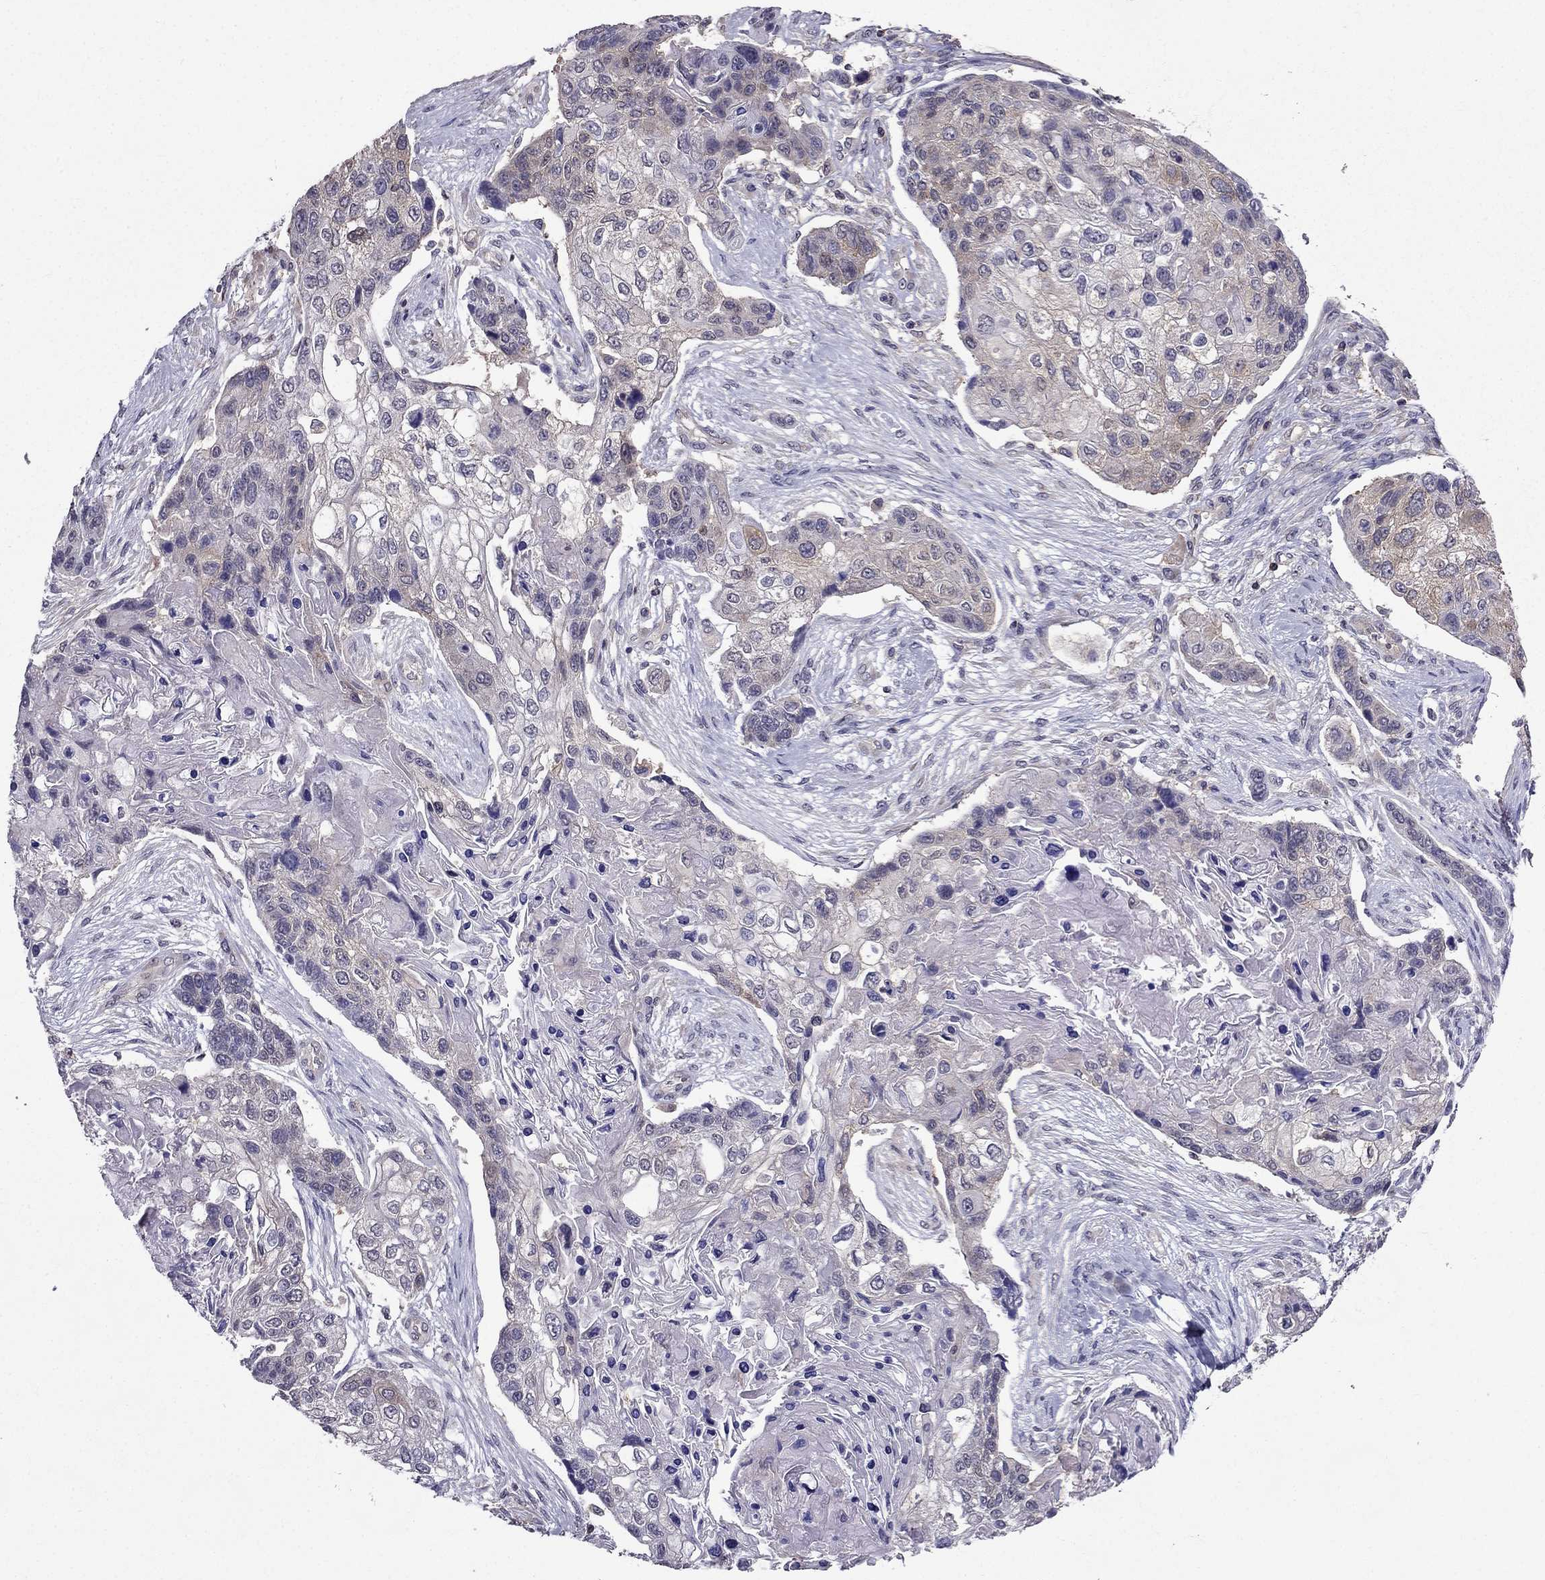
{"staining": {"intensity": "negative", "quantity": "none", "location": "none"}, "tissue": "lung cancer", "cell_type": "Tumor cells", "image_type": "cancer", "snomed": [{"axis": "morphology", "description": "Squamous cell carcinoma, NOS"}, {"axis": "topography", "description": "Lung"}], "caption": "Tumor cells are negative for brown protein staining in lung squamous cell carcinoma.", "gene": "AAK1", "patient": {"sex": "male", "age": 69}}